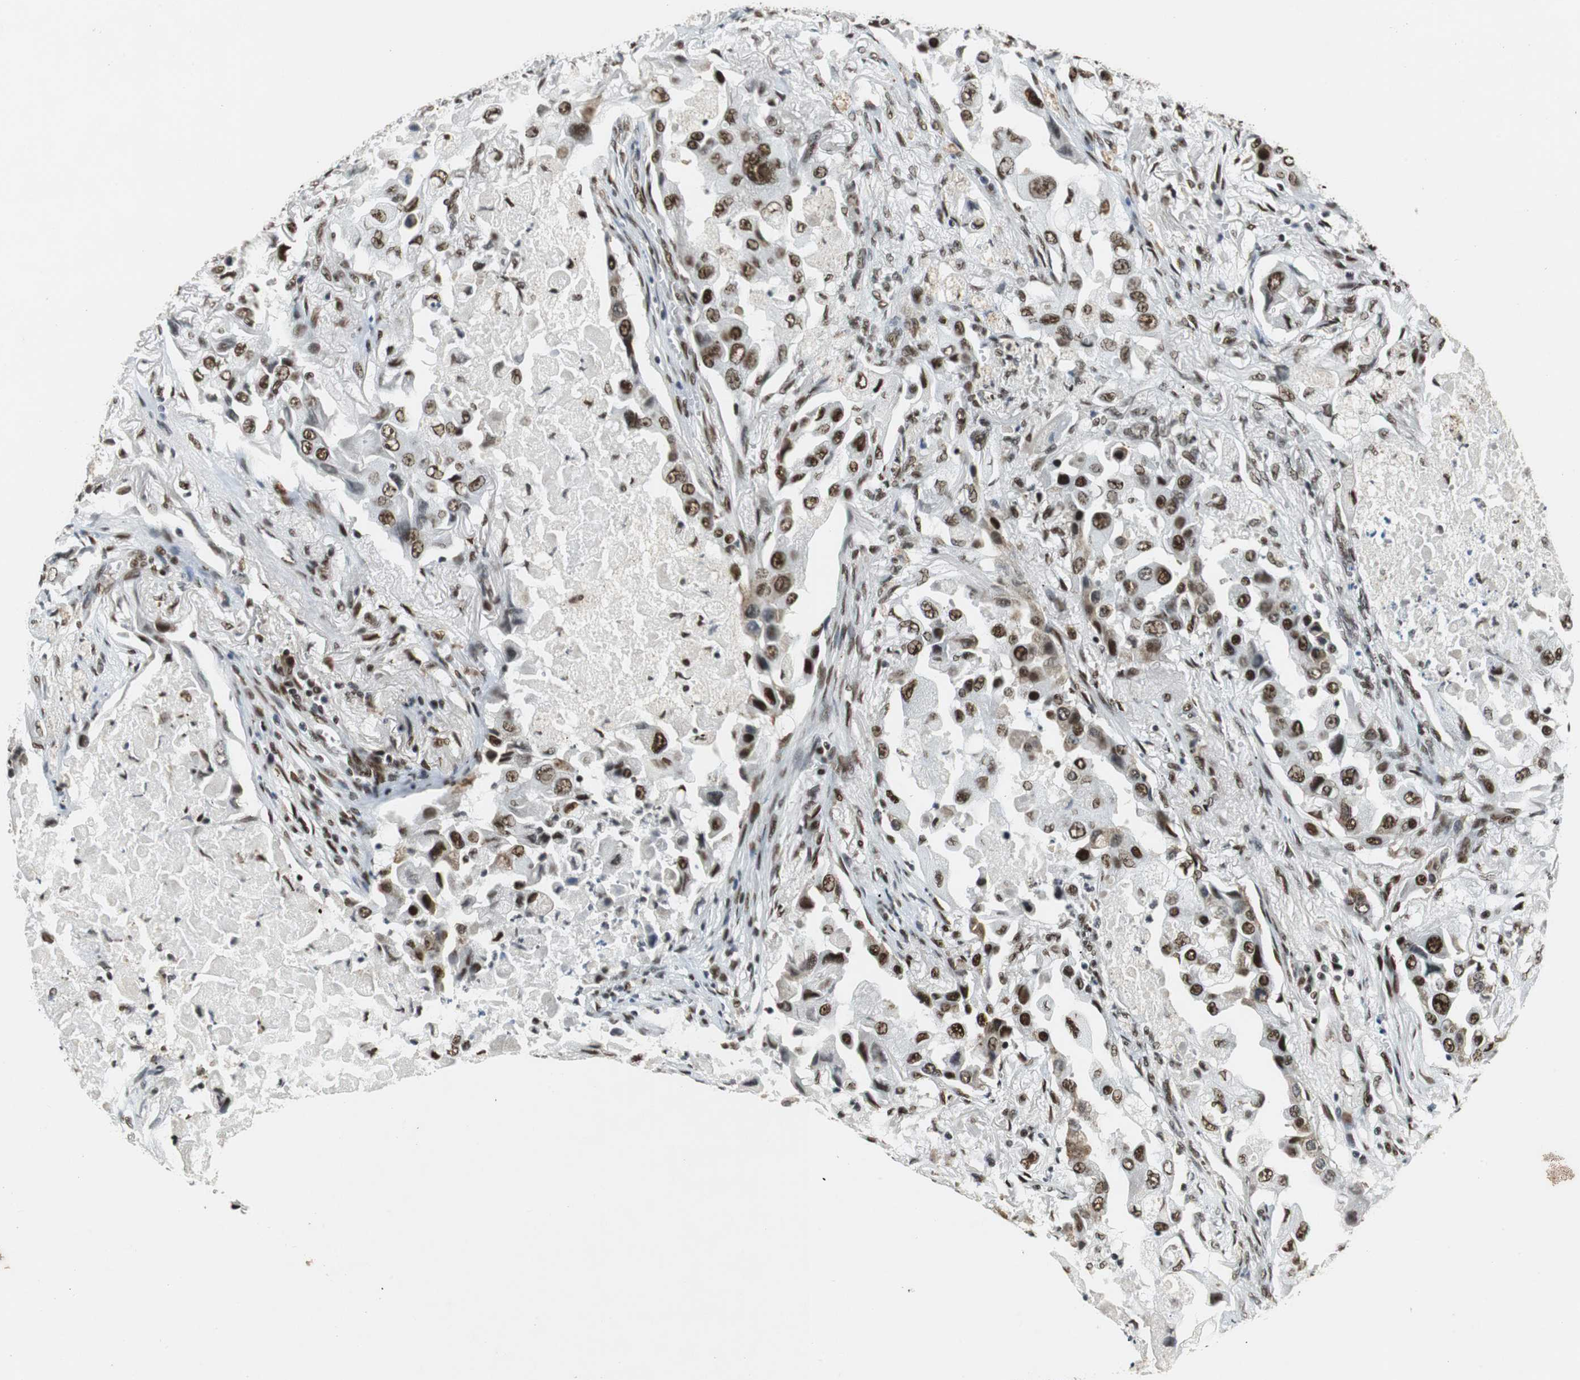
{"staining": {"intensity": "strong", "quantity": ">75%", "location": "nuclear"}, "tissue": "lung cancer", "cell_type": "Tumor cells", "image_type": "cancer", "snomed": [{"axis": "morphology", "description": "Adenocarcinoma, NOS"}, {"axis": "topography", "description": "Lung"}], "caption": "Brown immunohistochemical staining in lung cancer exhibits strong nuclear positivity in about >75% of tumor cells.", "gene": "PRKDC", "patient": {"sex": "female", "age": 65}}